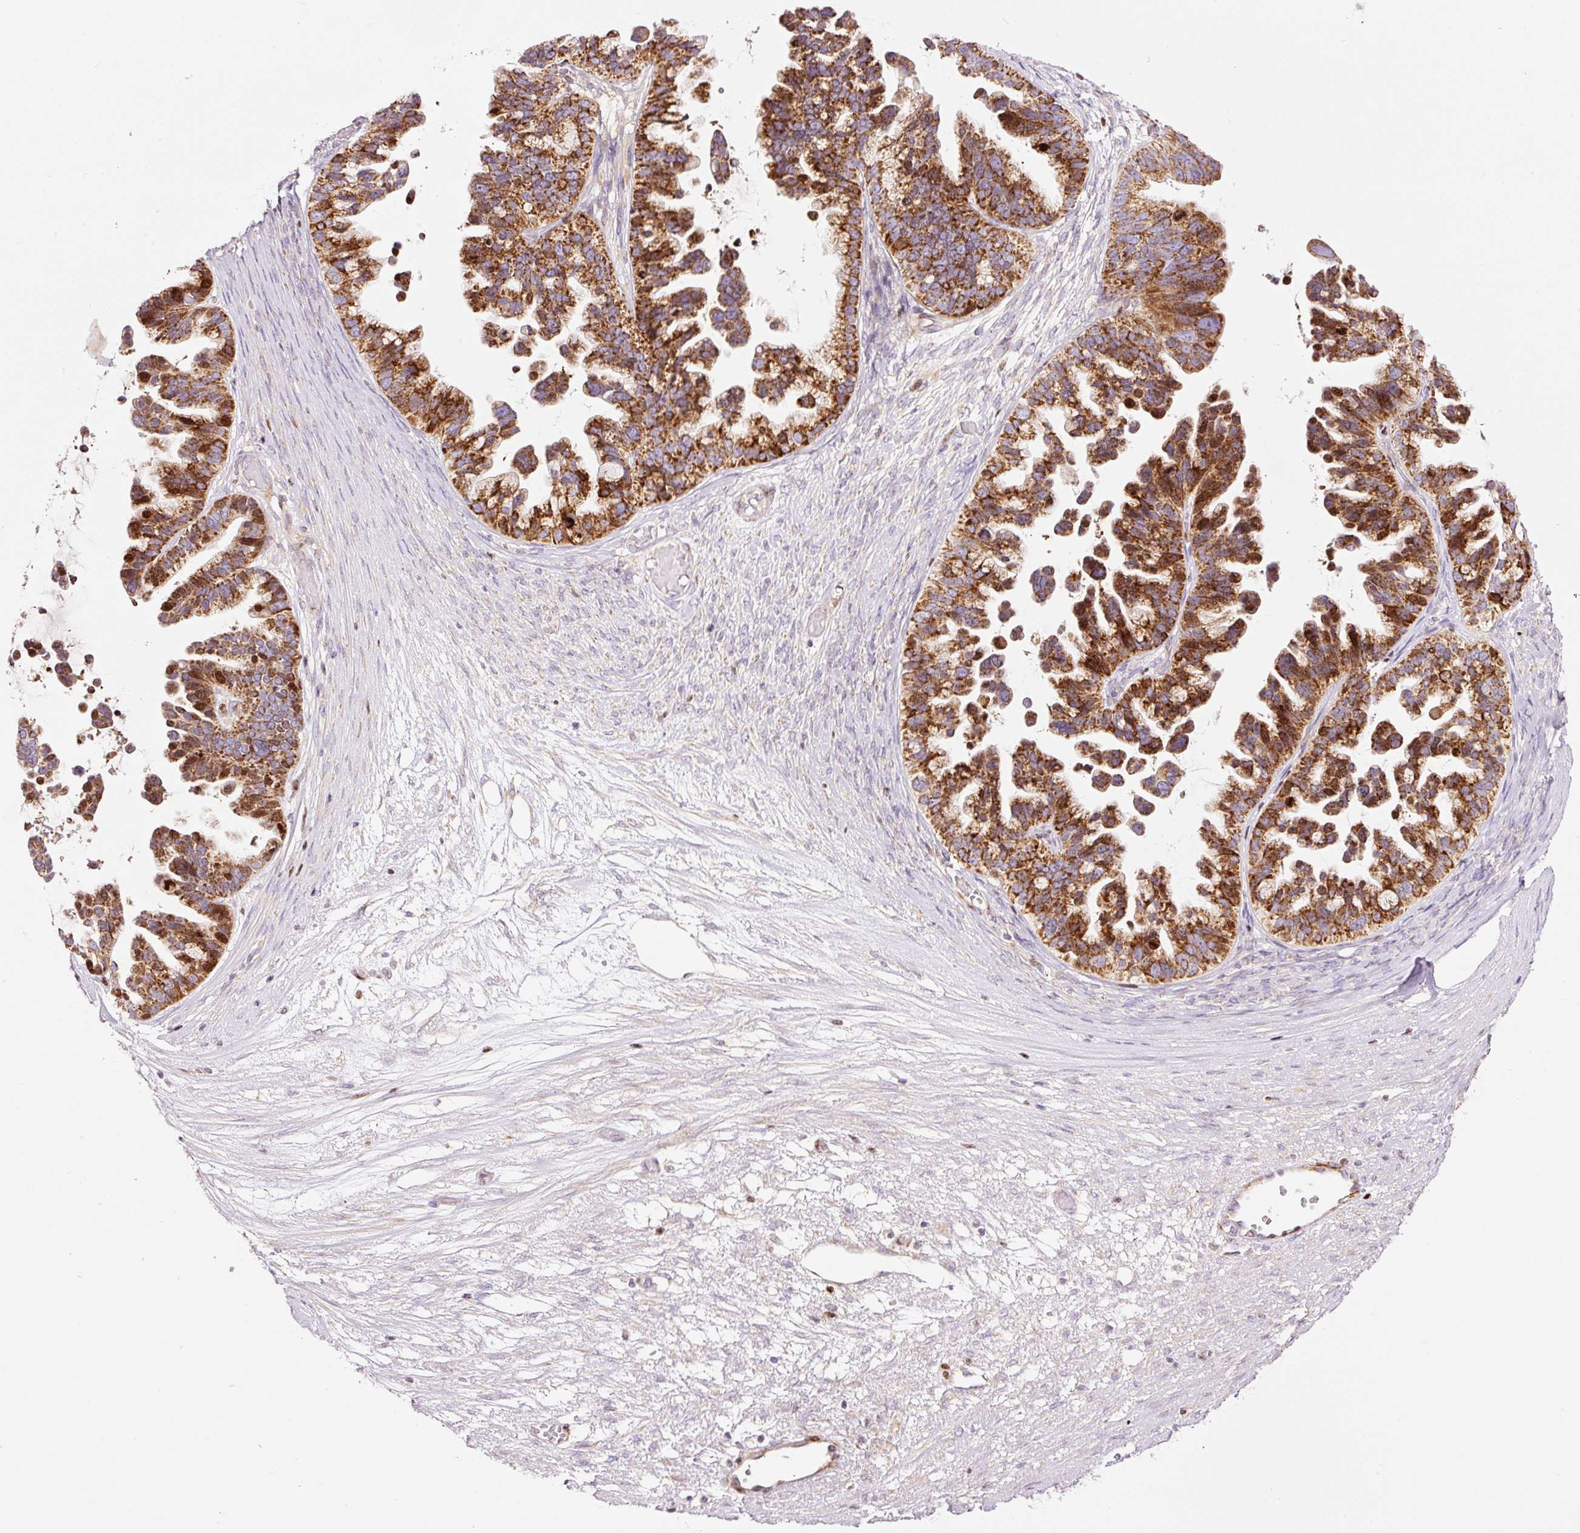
{"staining": {"intensity": "strong", "quantity": ">75%", "location": "cytoplasmic/membranous"}, "tissue": "ovarian cancer", "cell_type": "Tumor cells", "image_type": "cancer", "snomed": [{"axis": "morphology", "description": "Cystadenocarcinoma, serous, NOS"}, {"axis": "topography", "description": "Ovary"}], "caption": "Protein staining of ovarian serous cystadenocarcinoma tissue exhibits strong cytoplasmic/membranous positivity in approximately >75% of tumor cells. (DAB (3,3'-diaminobenzidine) IHC, brown staining for protein, blue staining for nuclei).", "gene": "TMEM8B", "patient": {"sex": "female", "age": 56}}